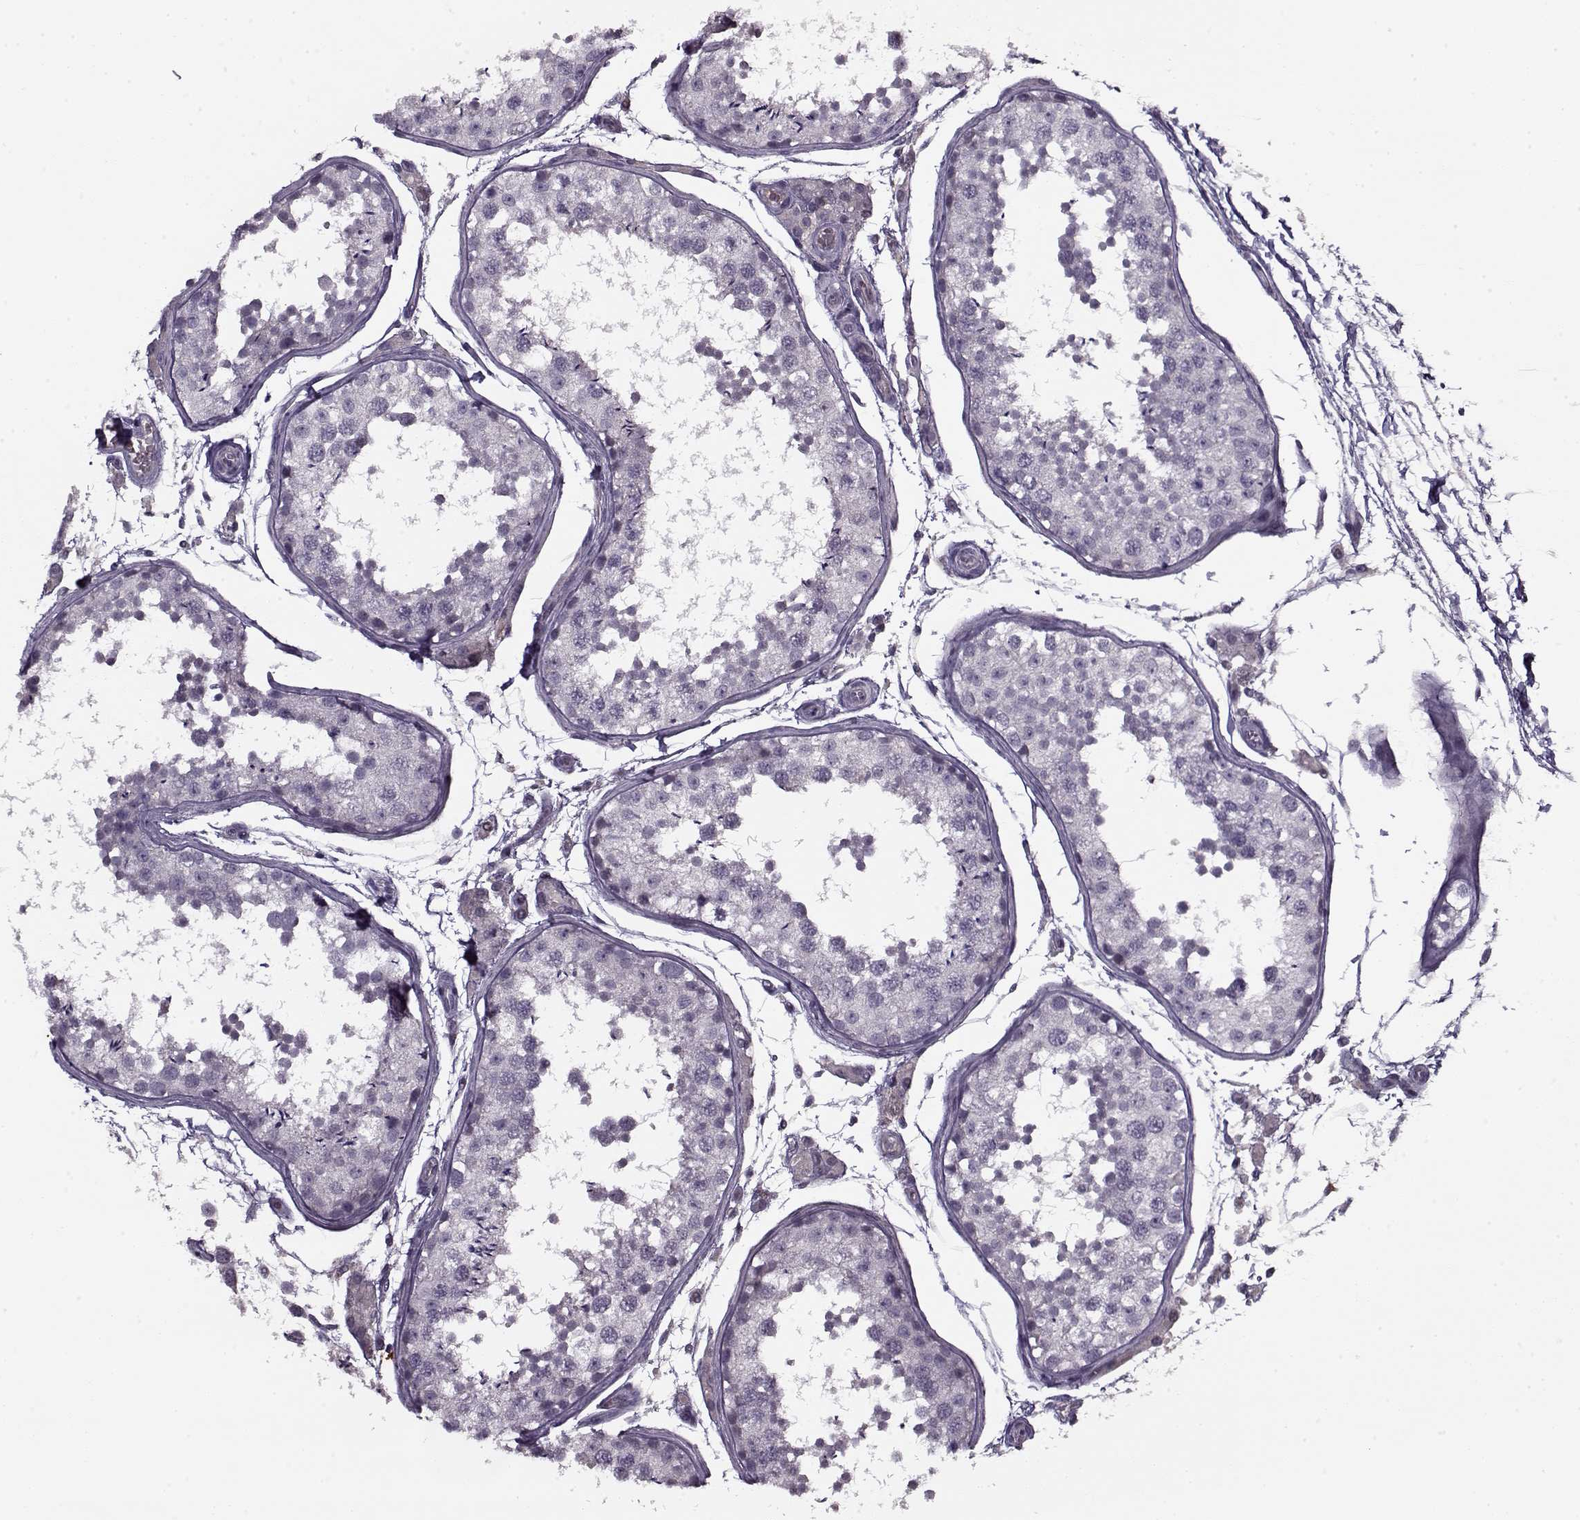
{"staining": {"intensity": "negative", "quantity": "none", "location": "none"}, "tissue": "testis", "cell_type": "Cells in seminiferous ducts", "image_type": "normal", "snomed": [{"axis": "morphology", "description": "Normal tissue, NOS"}, {"axis": "topography", "description": "Testis"}], "caption": "Immunohistochemistry of unremarkable human testis reveals no positivity in cells in seminiferous ducts. Nuclei are stained in blue.", "gene": "KRT9", "patient": {"sex": "male", "age": 29}}